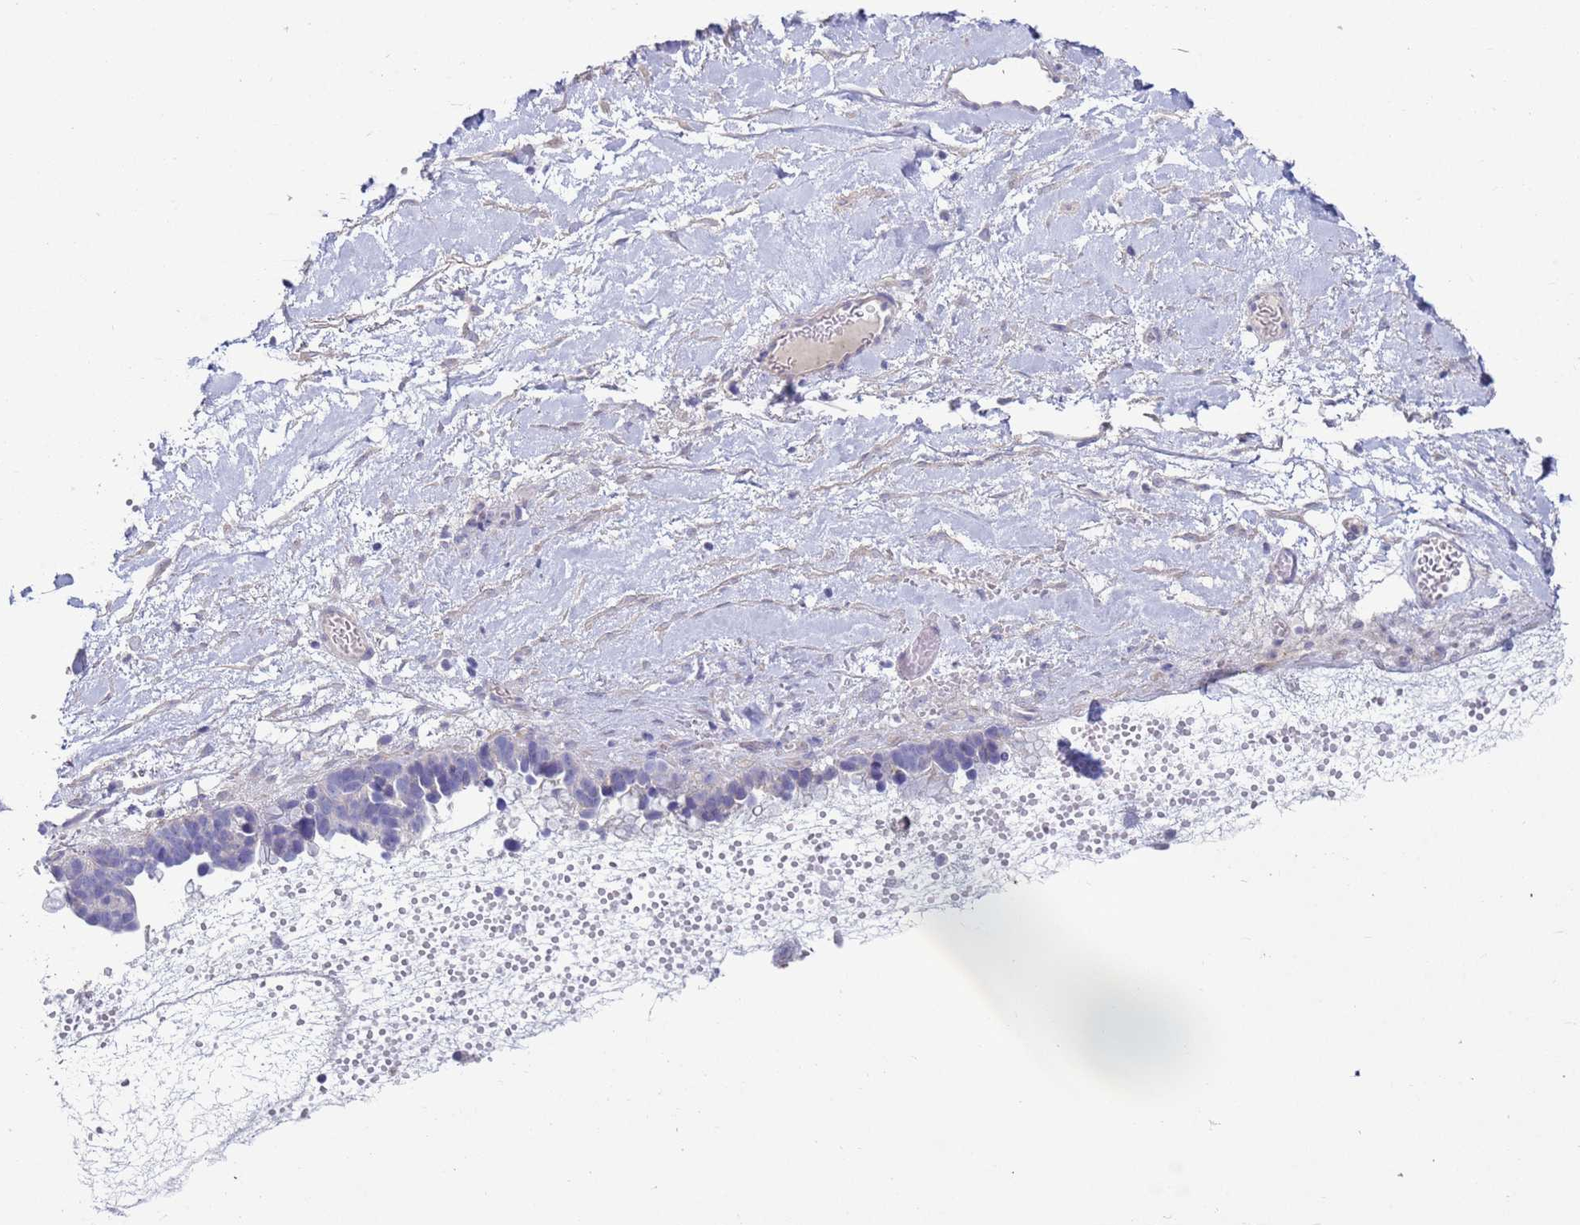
{"staining": {"intensity": "negative", "quantity": "none", "location": "none"}, "tissue": "ovarian cancer", "cell_type": "Tumor cells", "image_type": "cancer", "snomed": [{"axis": "morphology", "description": "Cystadenocarcinoma, serous, NOS"}, {"axis": "topography", "description": "Ovary"}], "caption": "A high-resolution micrograph shows IHC staining of ovarian cancer (serous cystadenocarcinoma), which displays no significant staining in tumor cells. (Stains: DAB (3,3'-diaminobenzidine) immunohistochemistry (IHC) with hematoxylin counter stain, Microscopy: brightfield microscopy at high magnification).", "gene": "NPAP1", "patient": {"sex": "female", "age": 54}}